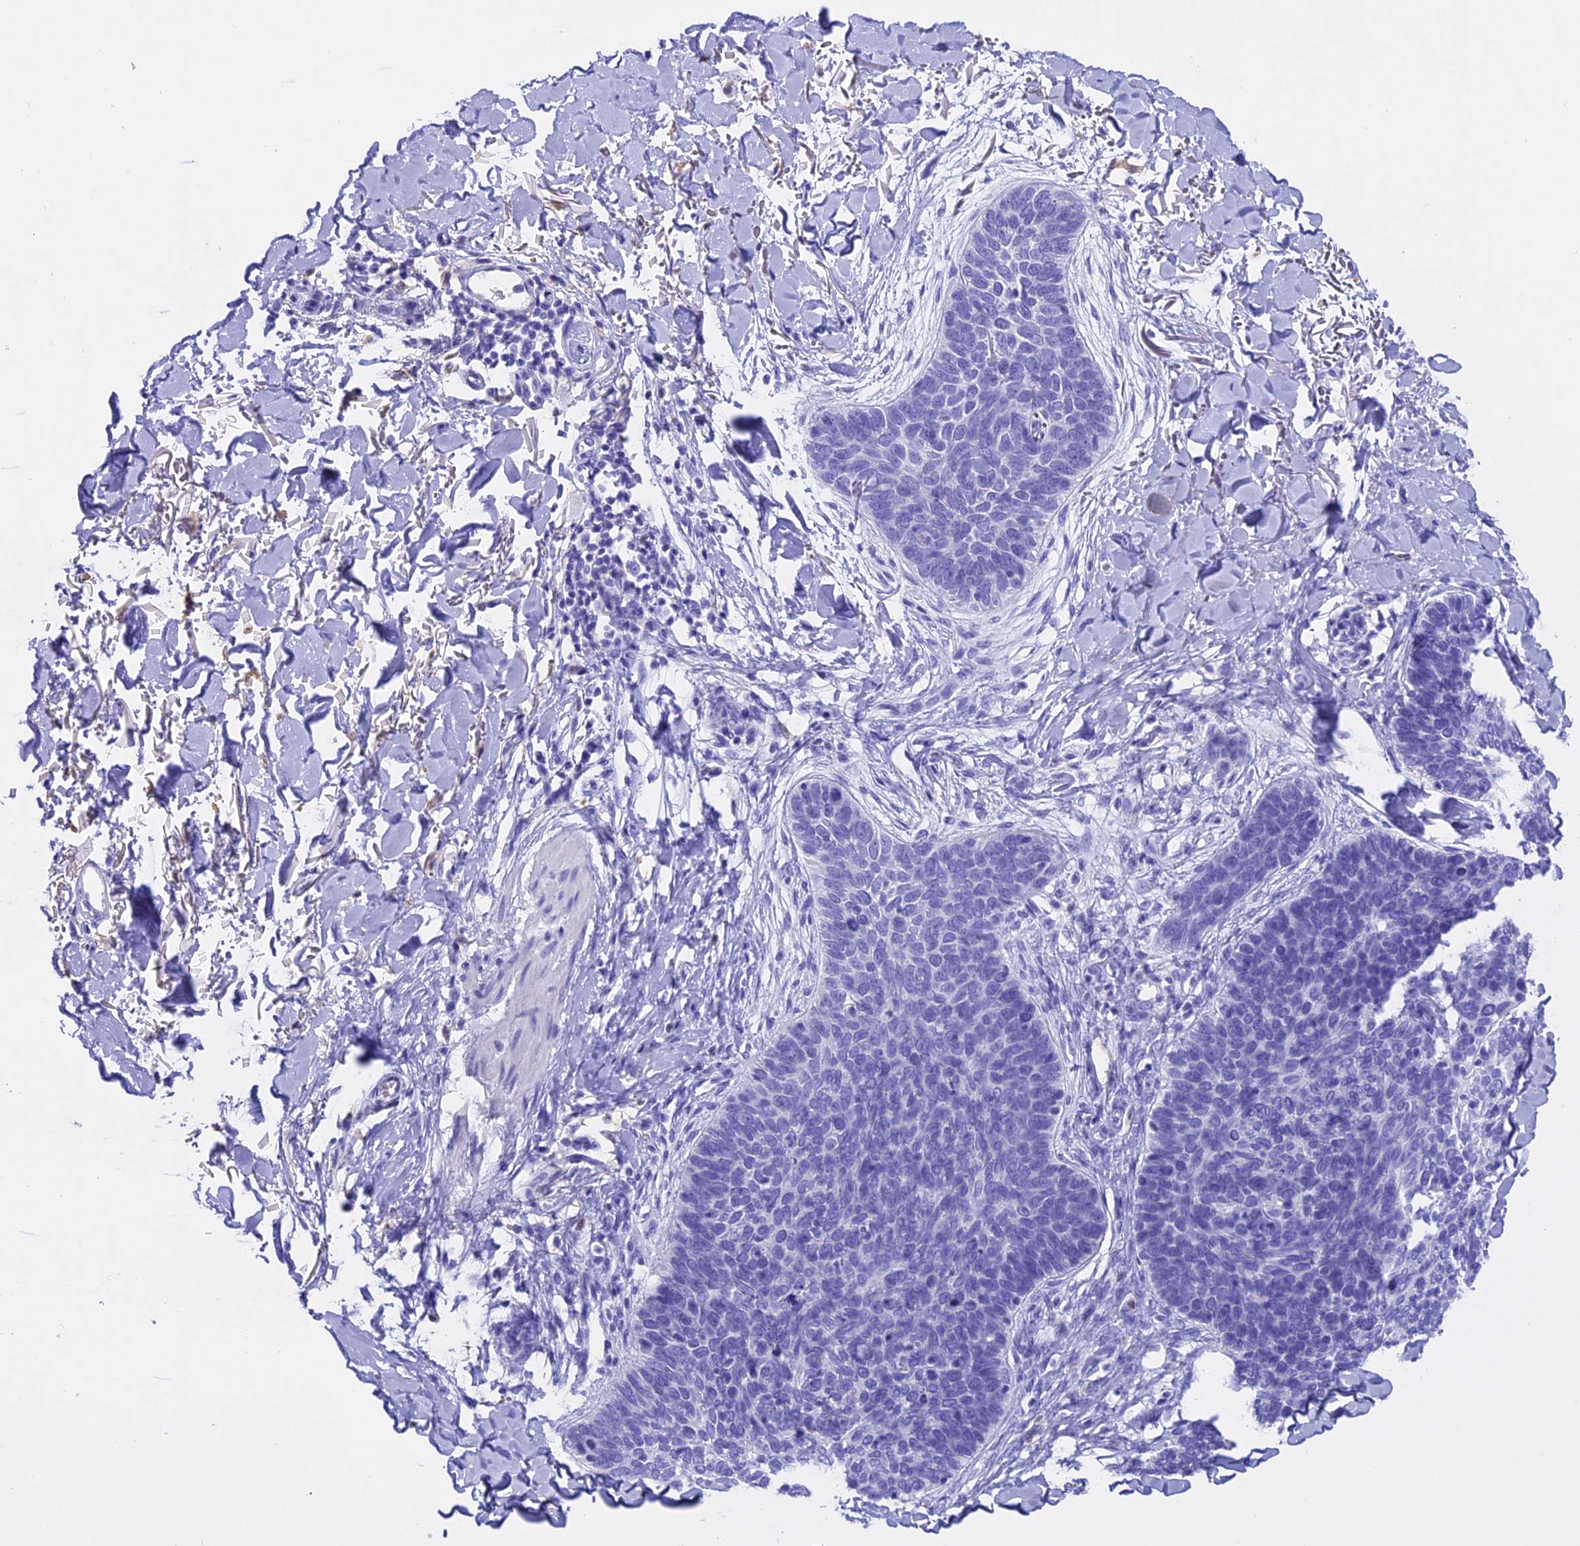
{"staining": {"intensity": "negative", "quantity": "none", "location": "none"}, "tissue": "skin cancer", "cell_type": "Tumor cells", "image_type": "cancer", "snomed": [{"axis": "morphology", "description": "Basal cell carcinoma"}, {"axis": "topography", "description": "Skin"}], "caption": "Micrograph shows no protein staining in tumor cells of basal cell carcinoma (skin) tissue.", "gene": "CLC", "patient": {"sex": "male", "age": 85}}